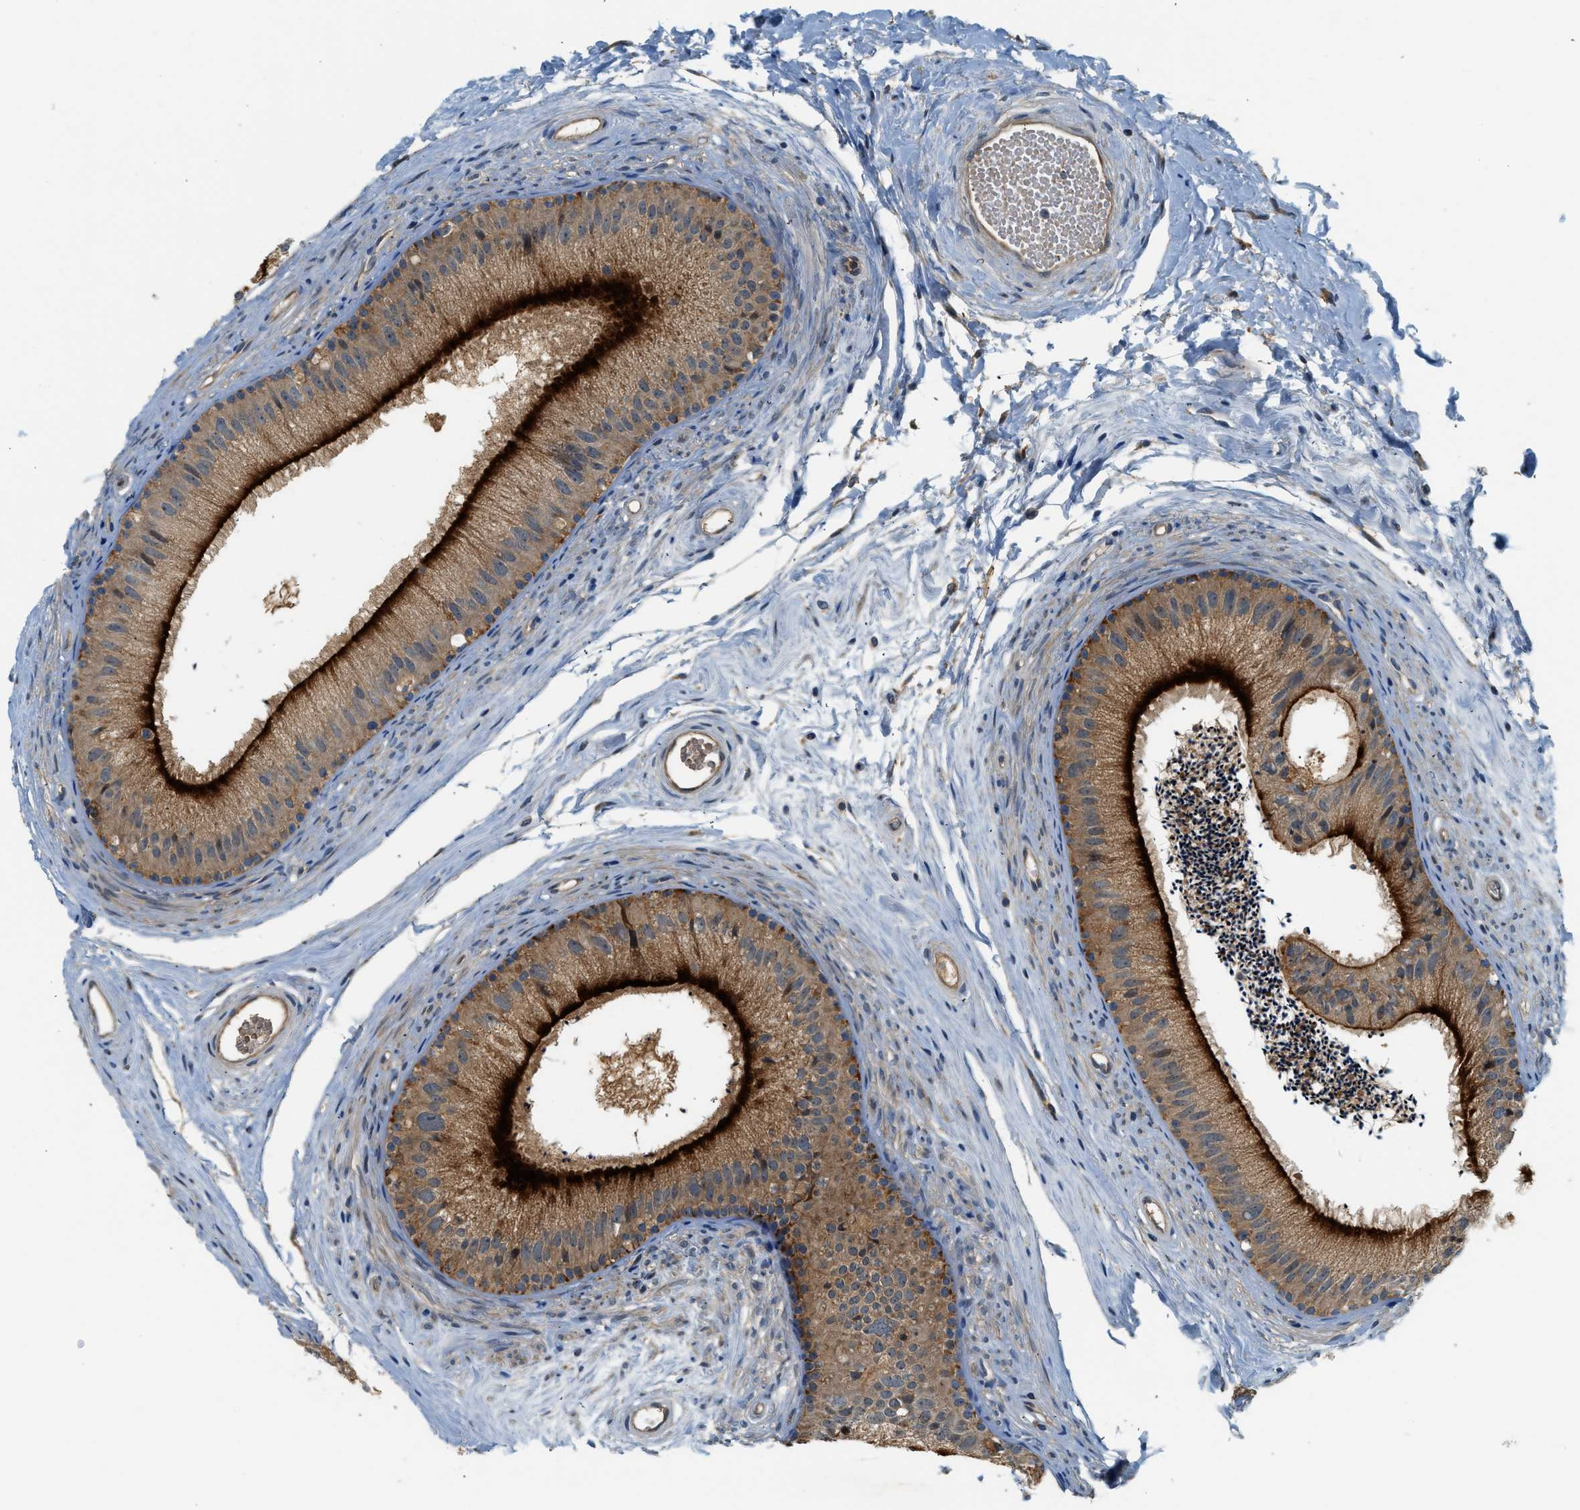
{"staining": {"intensity": "moderate", "quantity": ">75%", "location": "cytoplasmic/membranous"}, "tissue": "epididymis", "cell_type": "Glandular cells", "image_type": "normal", "snomed": [{"axis": "morphology", "description": "Normal tissue, NOS"}, {"axis": "topography", "description": "Epididymis"}], "caption": "Immunohistochemical staining of unremarkable human epididymis displays medium levels of moderate cytoplasmic/membranous expression in about >75% of glandular cells. The protein of interest is shown in brown color, while the nuclei are stained blue.", "gene": "KCNK1", "patient": {"sex": "male", "age": 56}}